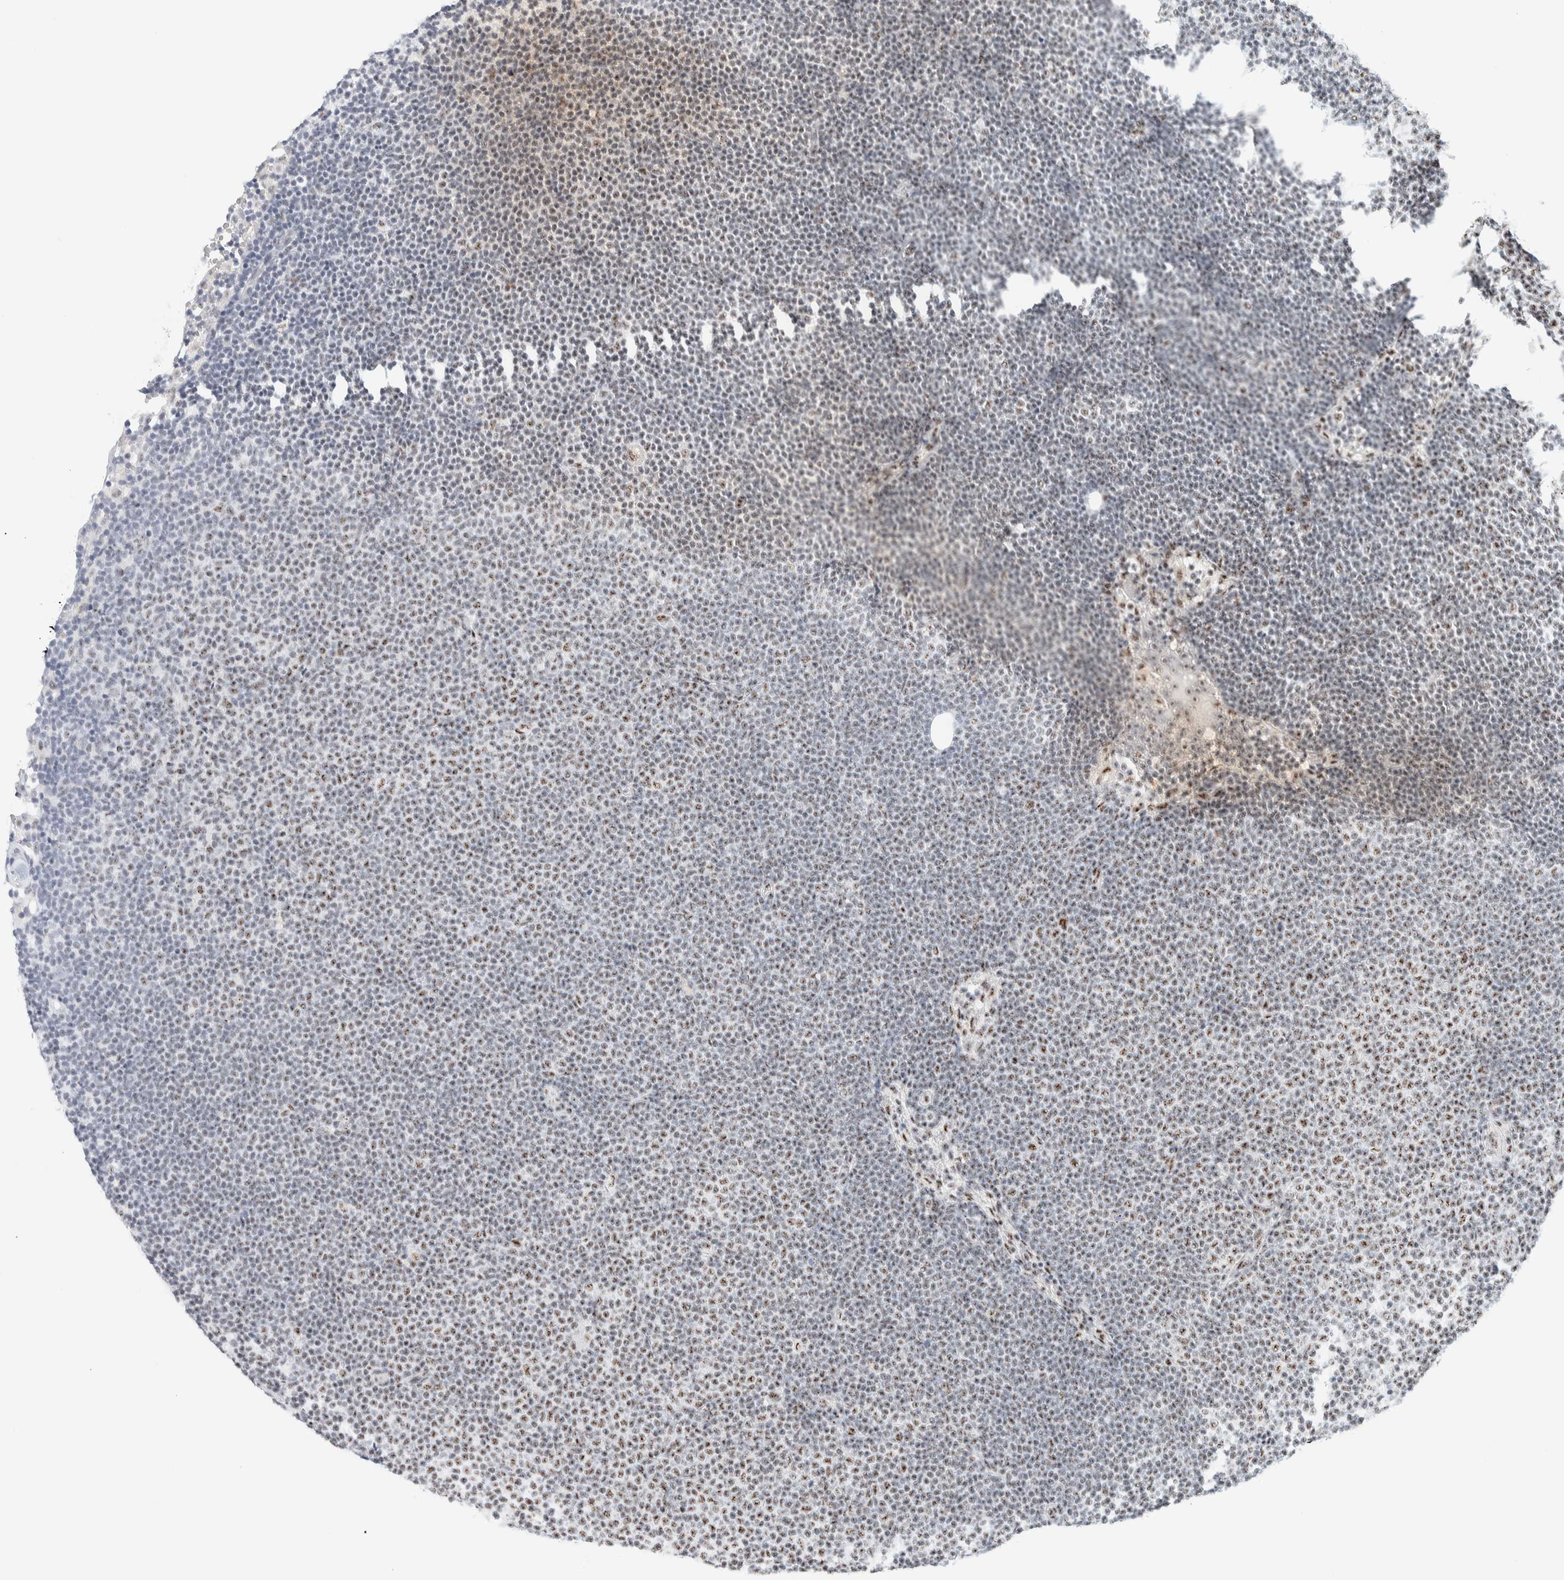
{"staining": {"intensity": "moderate", "quantity": "25%-75%", "location": "nuclear"}, "tissue": "lymphoma", "cell_type": "Tumor cells", "image_type": "cancer", "snomed": [{"axis": "morphology", "description": "Malignant lymphoma, non-Hodgkin's type, Low grade"}, {"axis": "topography", "description": "Lymph node"}], "caption": "Low-grade malignant lymphoma, non-Hodgkin's type tissue displays moderate nuclear positivity in approximately 25%-75% of tumor cells, visualized by immunohistochemistry. The staining was performed using DAB (3,3'-diaminobenzidine), with brown indicating positive protein expression. Nuclei are stained blue with hematoxylin.", "gene": "SON", "patient": {"sex": "female", "age": 53}}